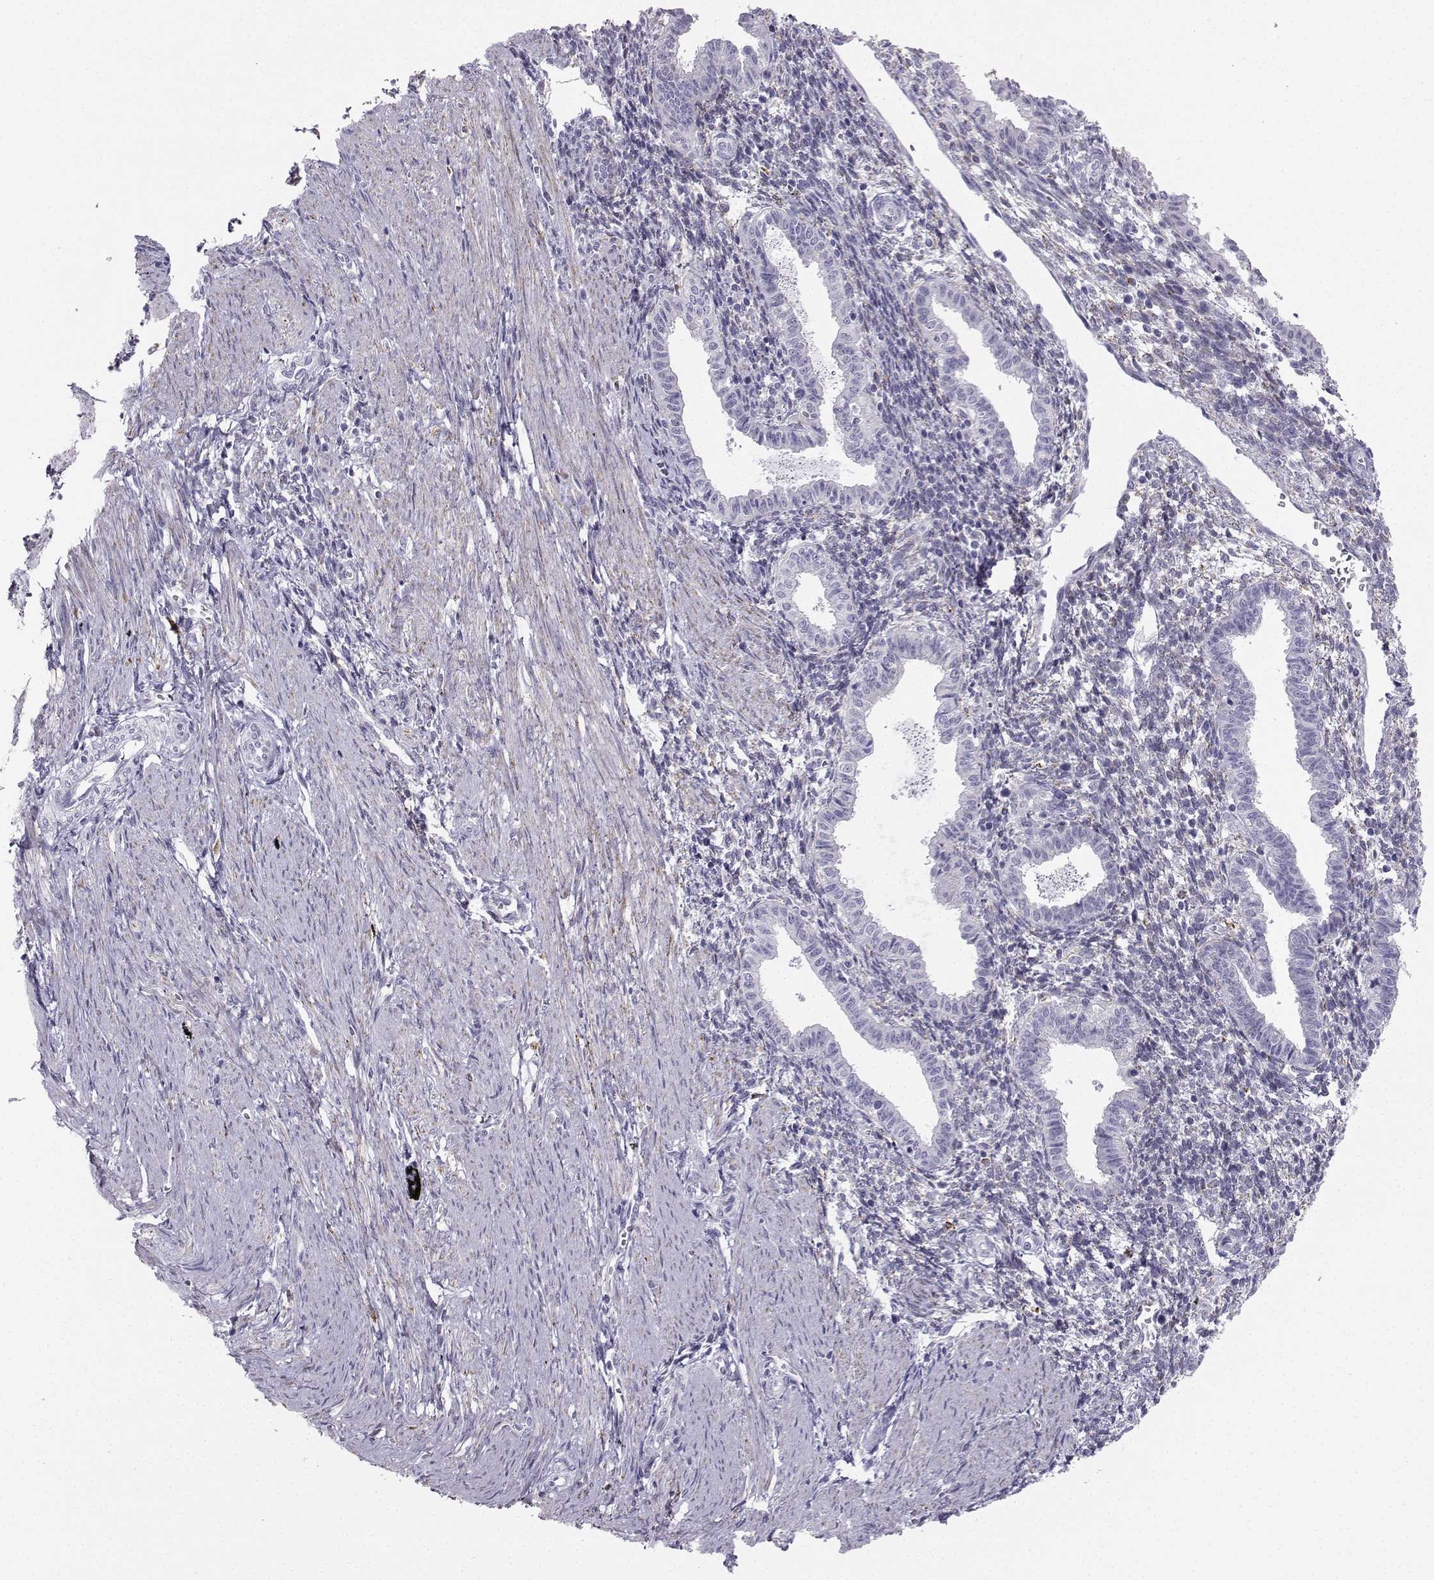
{"staining": {"intensity": "negative", "quantity": "none", "location": "none"}, "tissue": "endometrium", "cell_type": "Cells in endometrial stroma", "image_type": "normal", "snomed": [{"axis": "morphology", "description": "Normal tissue, NOS"}, {"axis": "topography", "description": "Endometrium"}], "caption": "Cells in endometrial stroma are negative for protein expression in unremarkable human endometrium.", "gene": "DCLK3", "patient": {"sex": "female", "age": 37}}